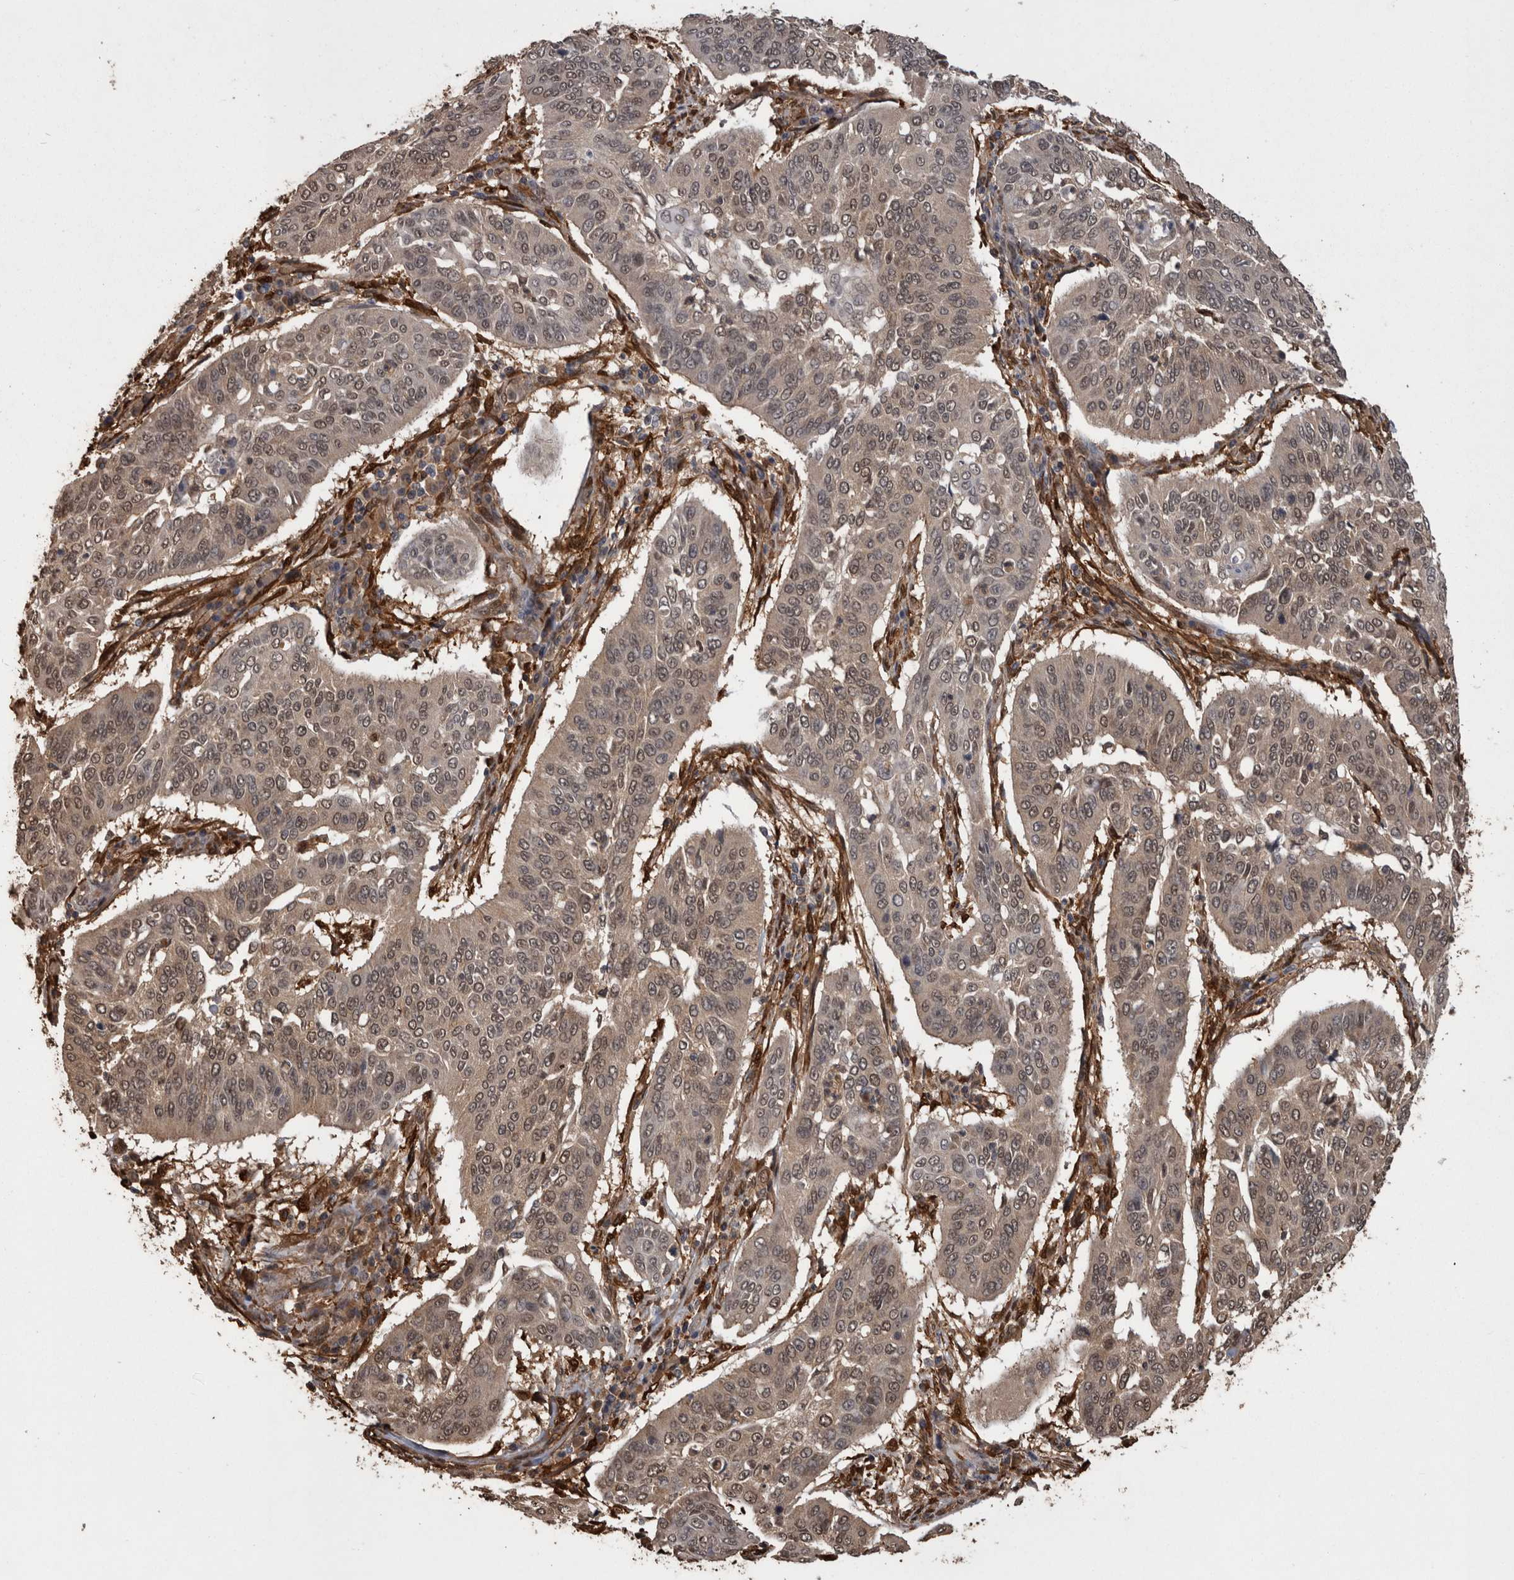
{"staining": {"intensity": "weak", "quantity": "<25%", "location": "nuclear"}, "tissue": "cervical cancer", "cell_type": "Tumor cells", "image_type": "cancer", "snomed": [{"axis": "morphology", "description": "Normal tissue, NOS"}, {"axis": "morphology", "description": "Squamous cell carcinoma, NOS"}, {"axis": "topography", "description": "Cervix"}], "caption": "A histopathology image of human cervical cancer is negative for staining in tumor cells.", "gene": "LXN", "patient": {"sex": "female", "age": 39}}